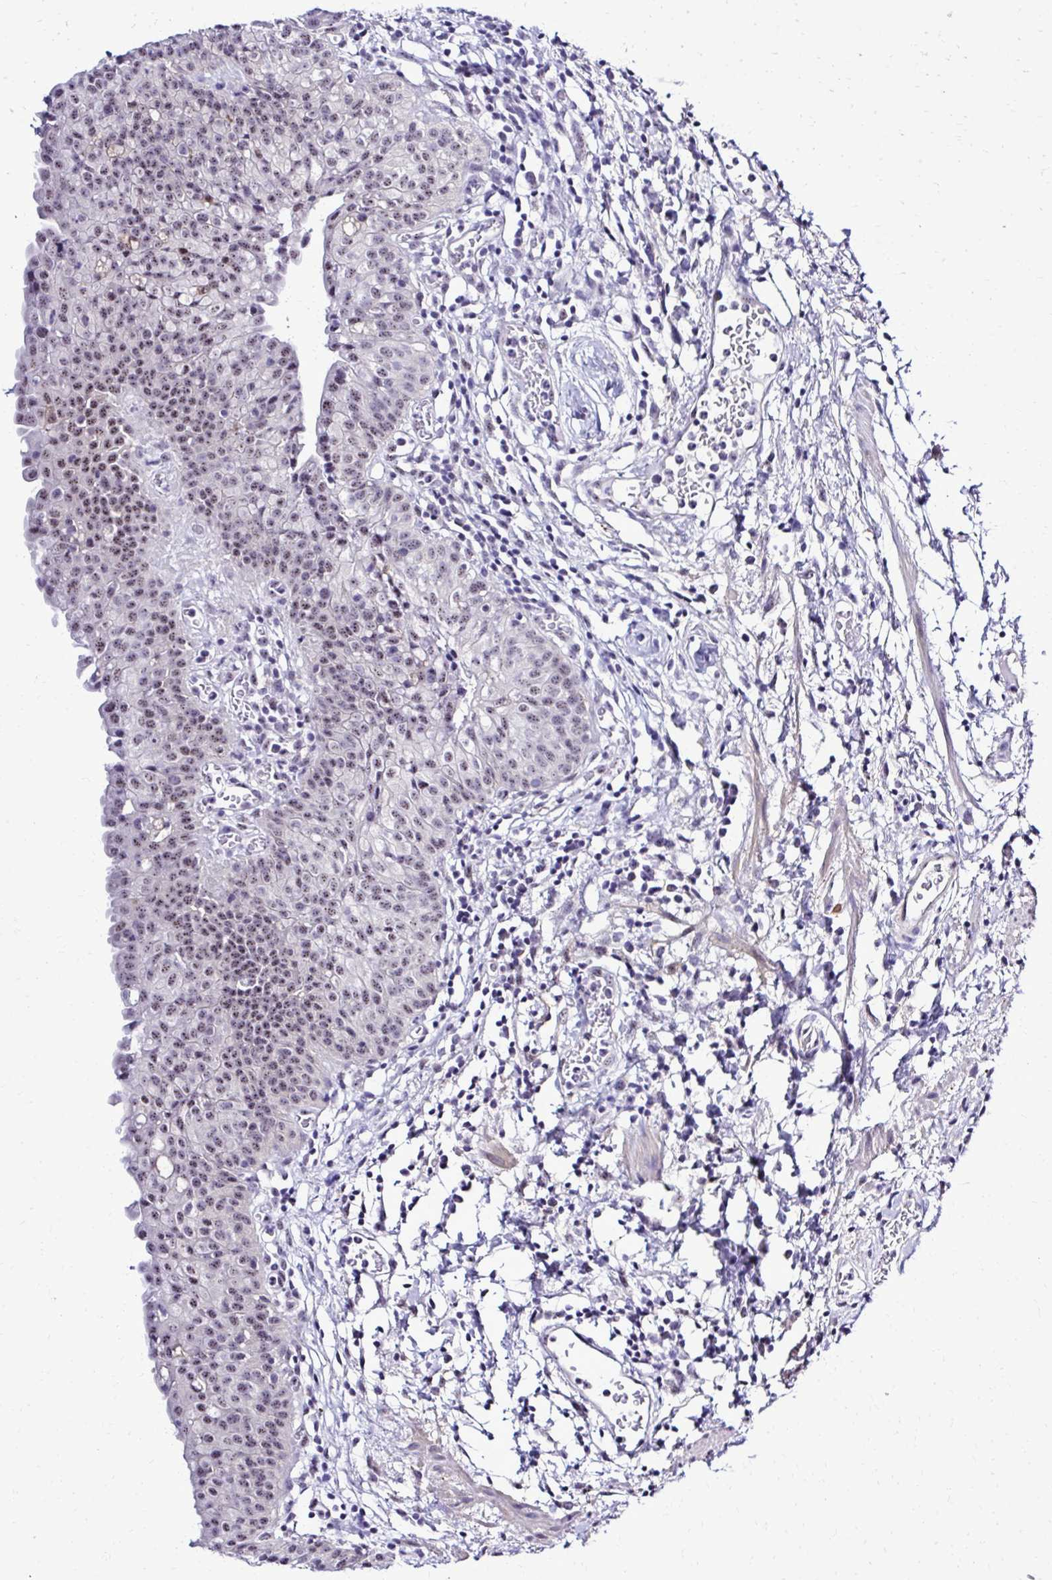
{"staining": {"intensity": "weak", "quantity": "25%-75%", "location": "nuclear"}, "tissue": "urinary bladder", "cell_type": "Urothelial cells", "image_type": "normal", "snomed": [{"axis": "morphology", "description": "Normal tissue, NOS"}, {"axis": "morphology", "description": "Inflammation, NOS"}, {"axis": "topography", "description": "Urinary bladder"}], "caption": "Protein staining of unremarkable urinary bladder demonstrates weak nuclear expression in about 25%-75% of urothelial cells. (Brightfield microscopy of DAB IHC at high magnification).", "gene": "RASL11B", "patient": {"sex": "male", "age": 57}}